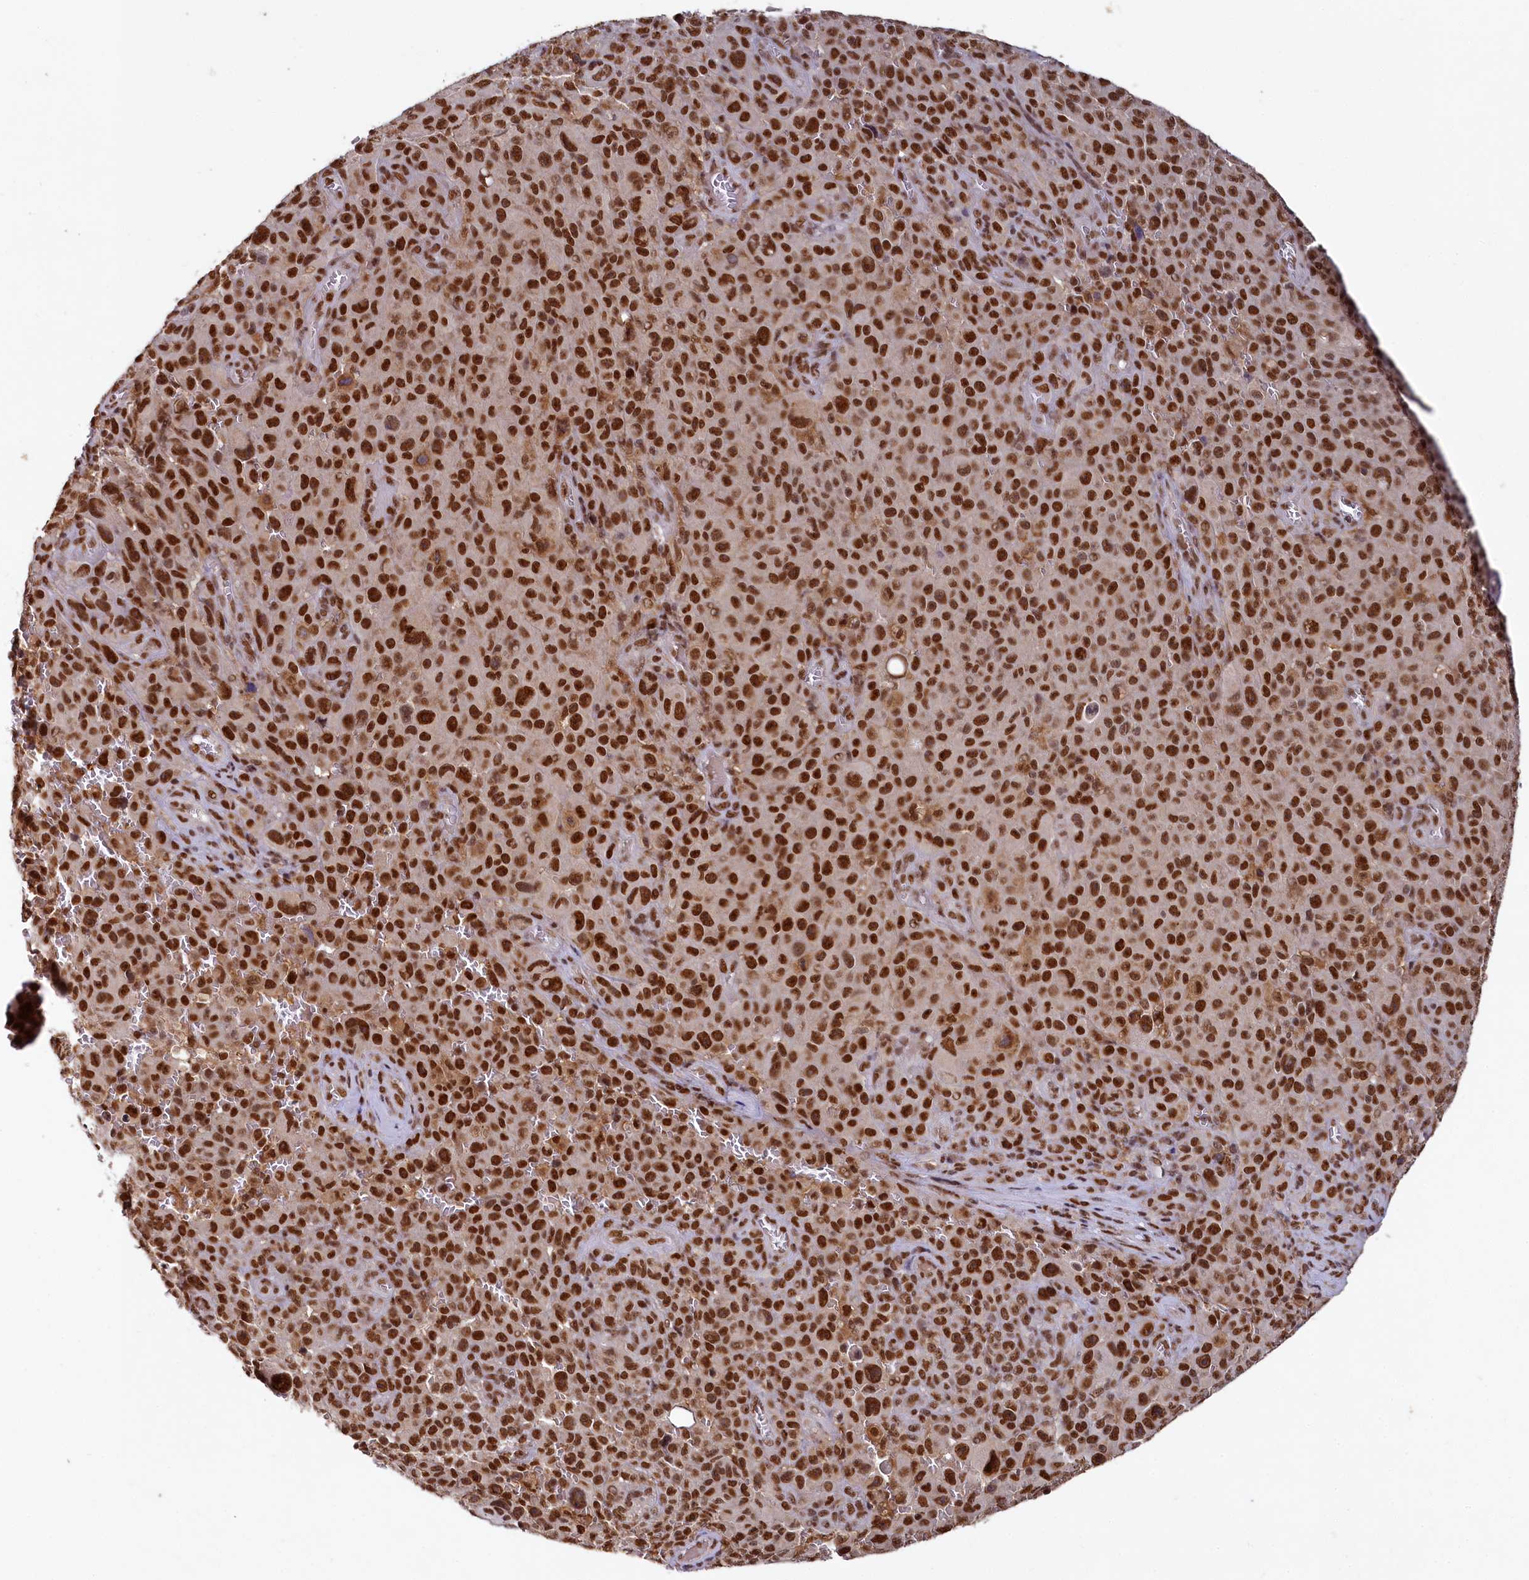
{"staining": {"intensity": "strong", "quantity": ">75%", "location": "nuclear"}, "tissue": "melanoma", "cell_type": "Tumor cells", "image_type": "cancer", "snomed": [{"axis": "morphology", "description": "Malignant melanoma, NOS"}, {"axis": "topography", "description": "Skin"}], "caption": "Malignant melanoma was stained to show a protein in brown. There is high levels of strong nuclear expression in approximately >75% of tumor cells.", "gene": "PPHLN1", "patient": {"sex": "female", "age": 82}}